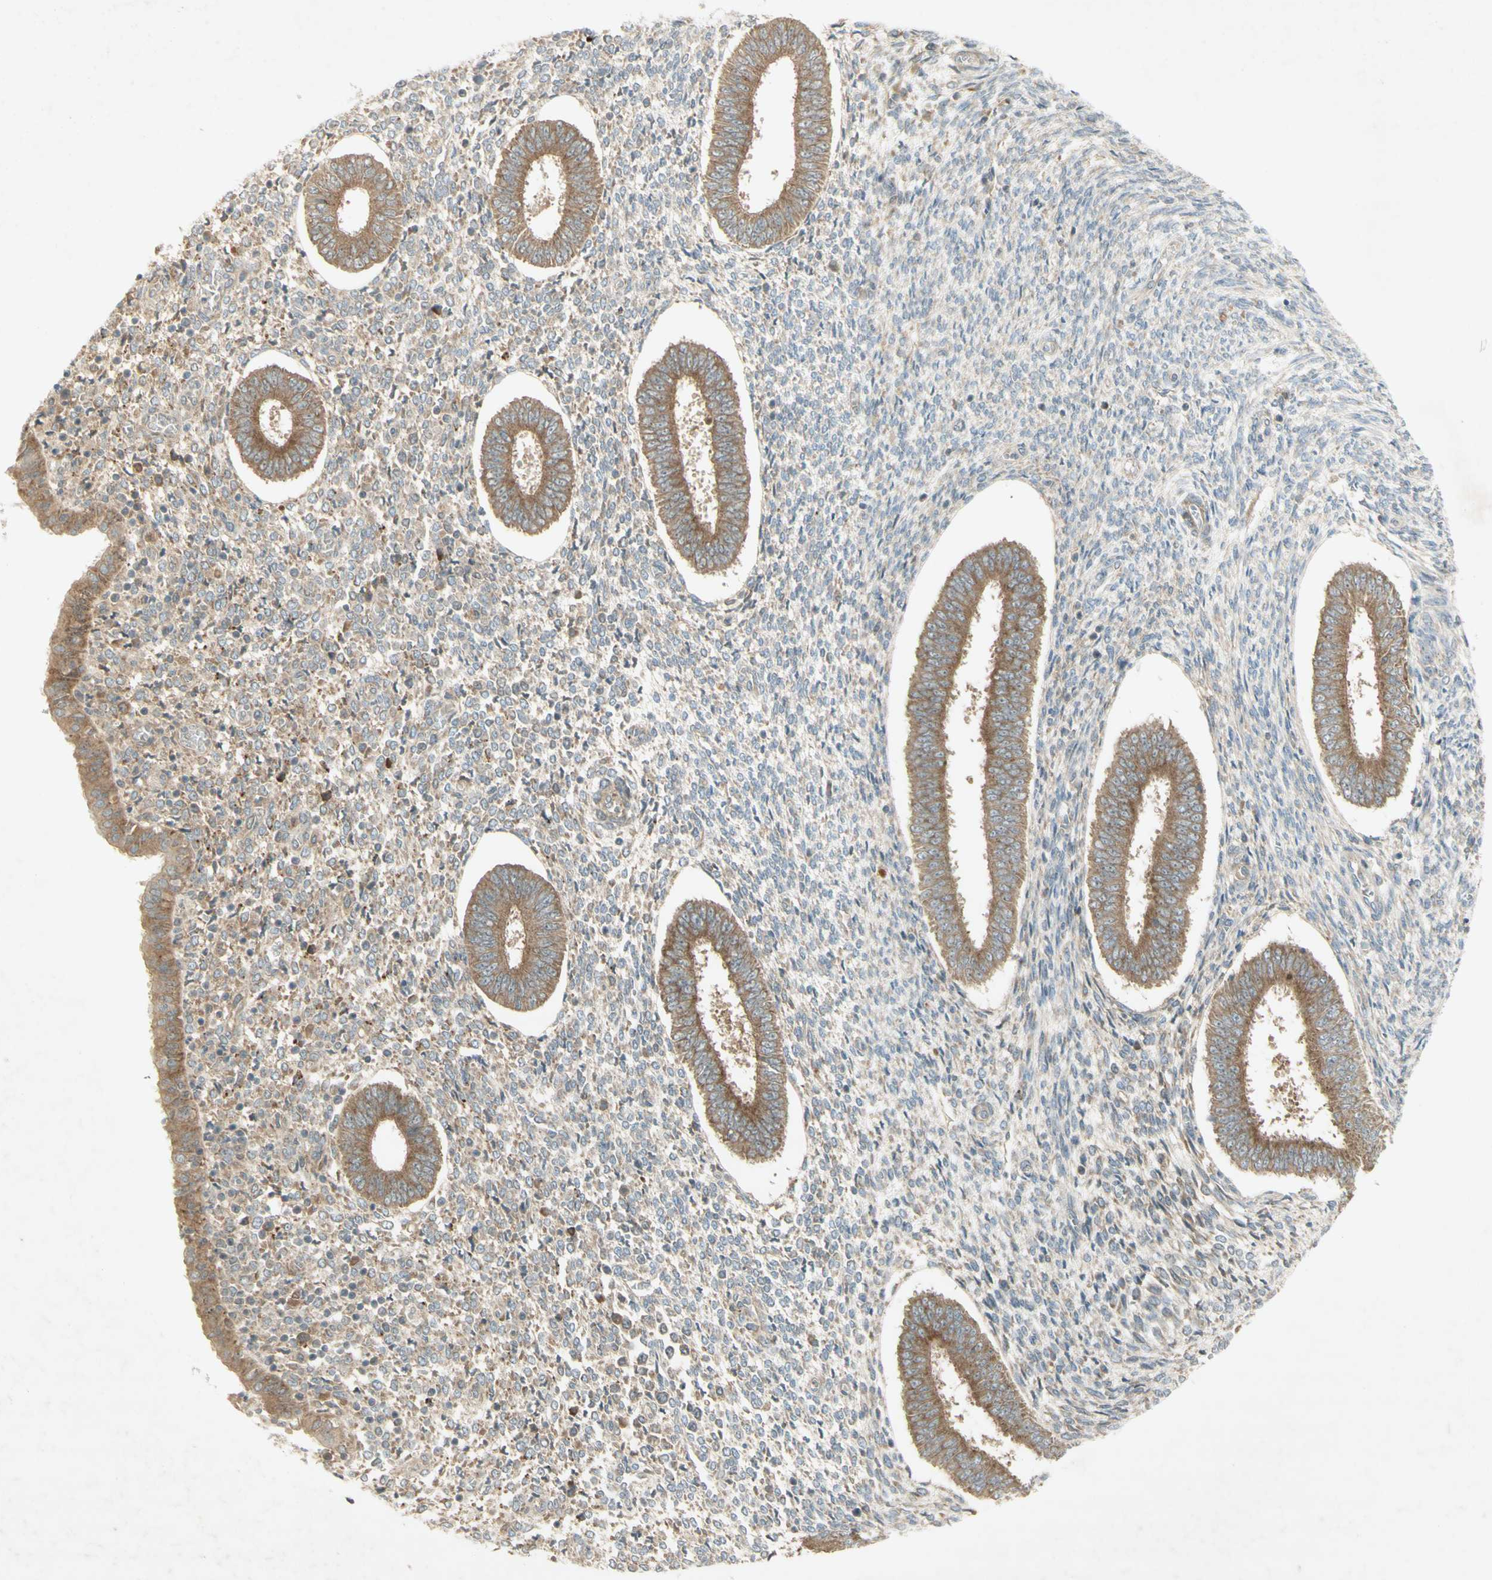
{"staining": {"intensity": "moderate", "quantity": "<25%", "location": "cytoplasmic/membranous"}, "tissue": "endometrium", "cell_type": "Cells in endometrial stroma", "image_type": "normal", "snomed": [{"axis": "morphology", "description": "Normal tissue, NOS"}, {"axis": "topography", "description": "Endometrium"}], "caption": "Human endometrium stained with a brown dye reveals moderate cytoplasmic/membranous positive expression in approximately <25% of cells in endometrial stroma.", "gene": "ETF1", "patient": {"sex": "female", "age": 35}}